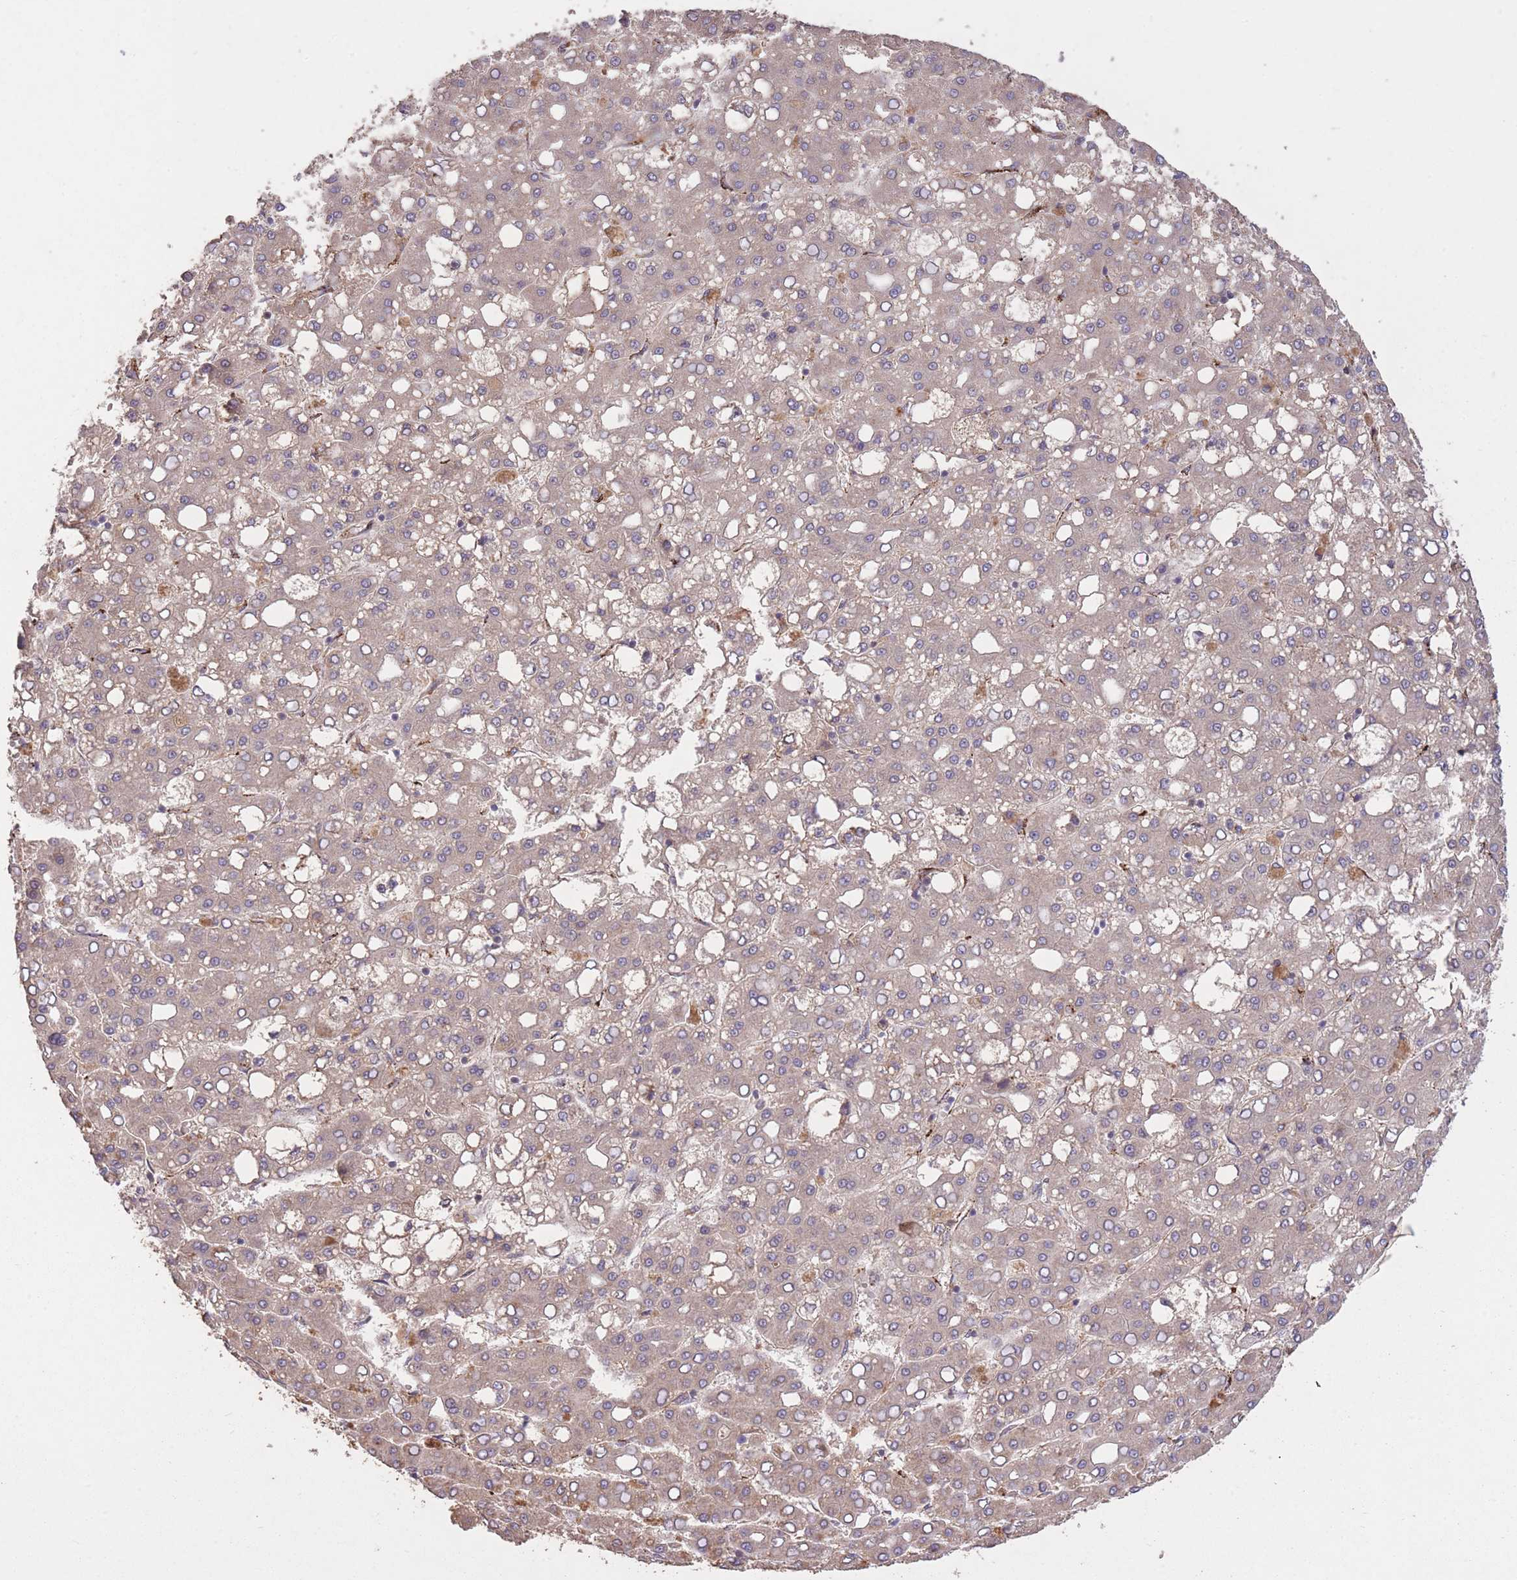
{"staining": {"intensity": "weak", "quantity": "<25%", "location": "cytoplasmic/membranous"}, "tissue": "liver cancer", "cell_type": "Tumor cells", "image_type": "cancer", "snomed": [{"axis": "morphology", "description": "Carcinoma, Hepatocellular, NOS"}, {"axis": "topography", "description": "Liver"}], "caption": "Human hepatocellular carcinoma (liver) stained for a protein using immunohistochemistry exhibits no positivity in tumor cells.", "gene": "CISH", "patient": {"sex": "male", "age": 65}}